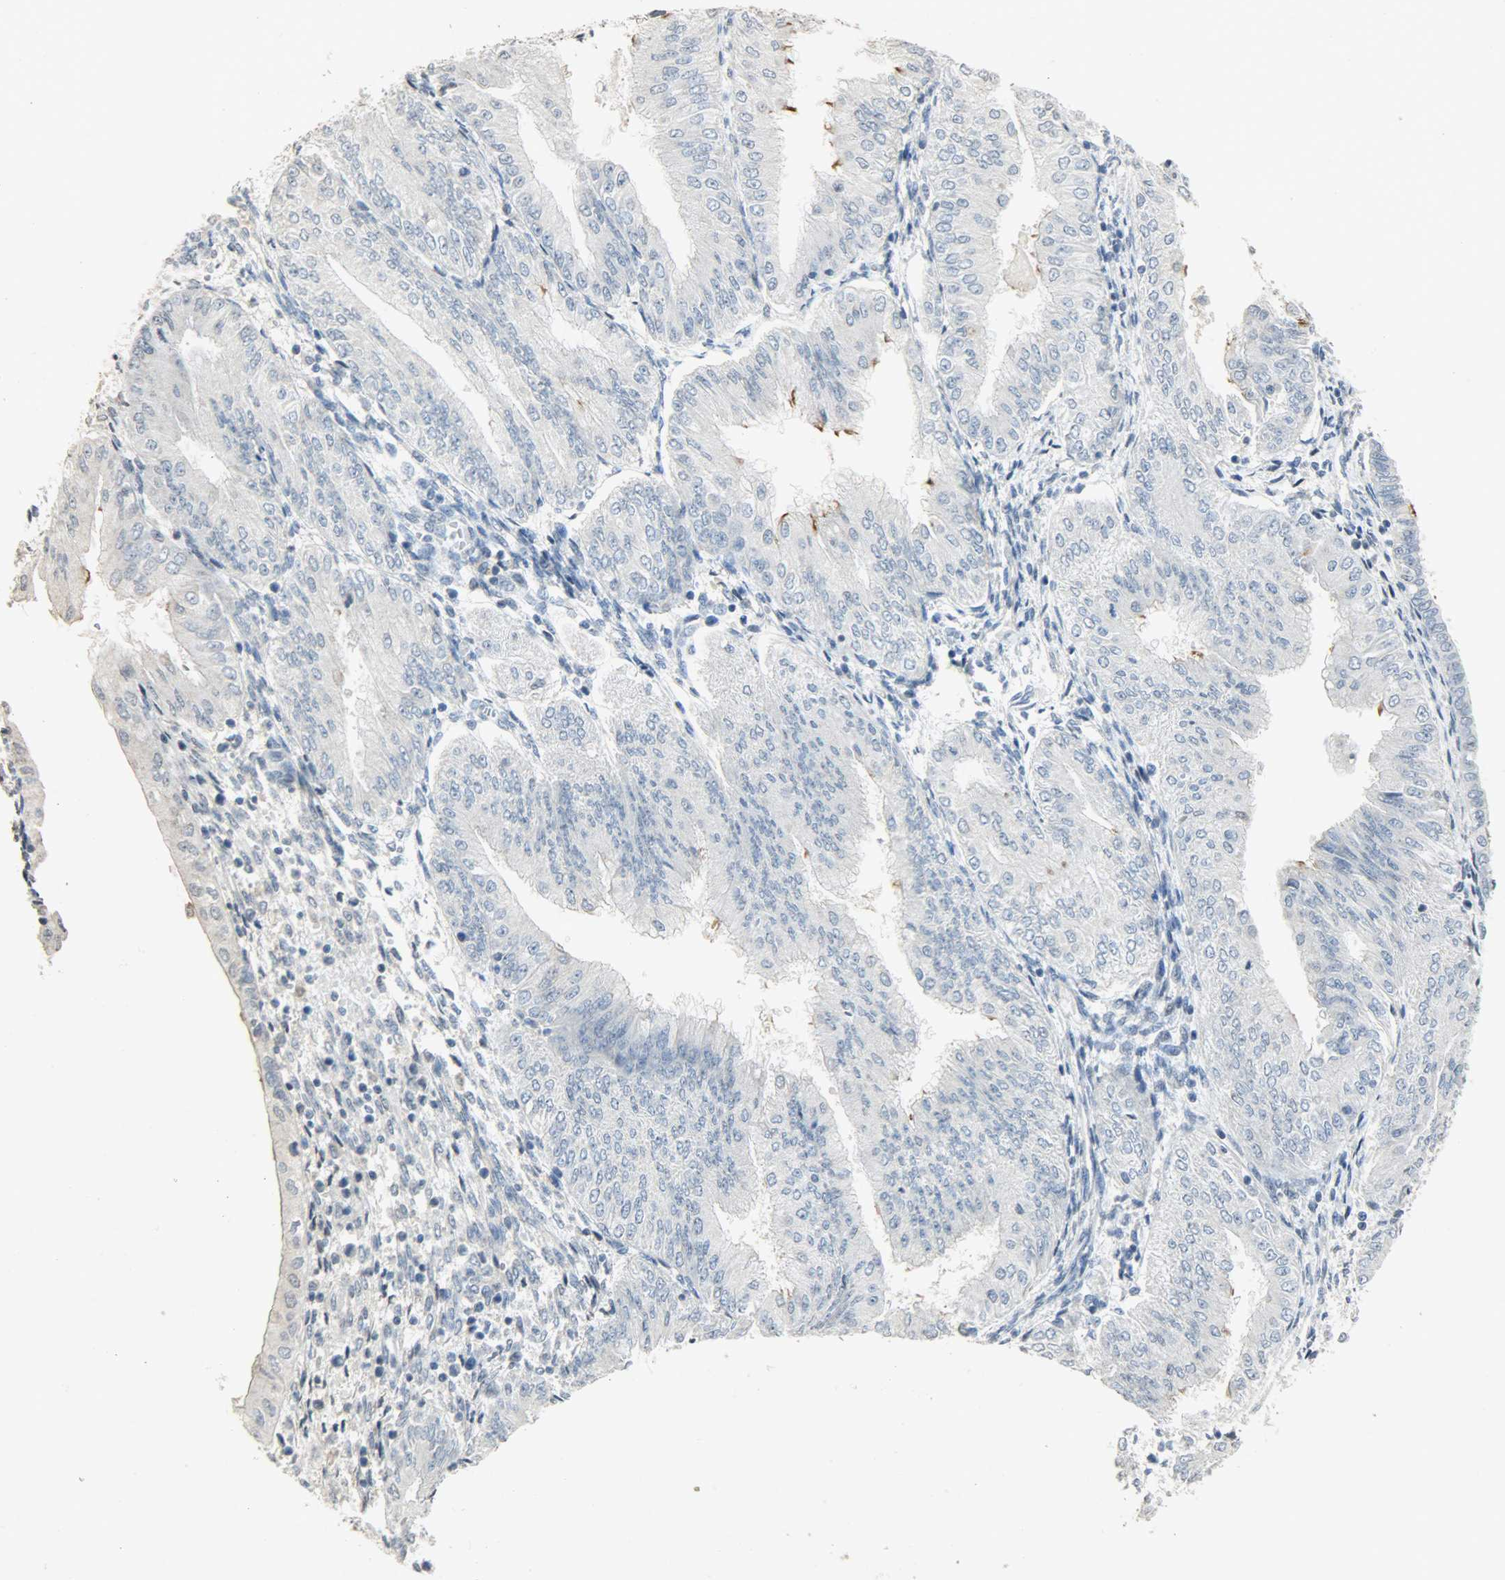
{"staining": {"intensity": "negative", "quantity": "none", "location": "none"}, "tissue": "endometrial cancer", "cell_type": "Tumor cells", "image_type": "cancer", "snomed": [{"axis": "morphology", "description": "Adenocarcinoma, NOS"}, {"axis": "topography", "description": "Endometrium"}], "caption": "The immunohistochemistry image has no significant expression in tumor cells of endometrial cancer tissue.", "gene": "DNAJB6", "patient": {"sex": "female", "age": 53}}